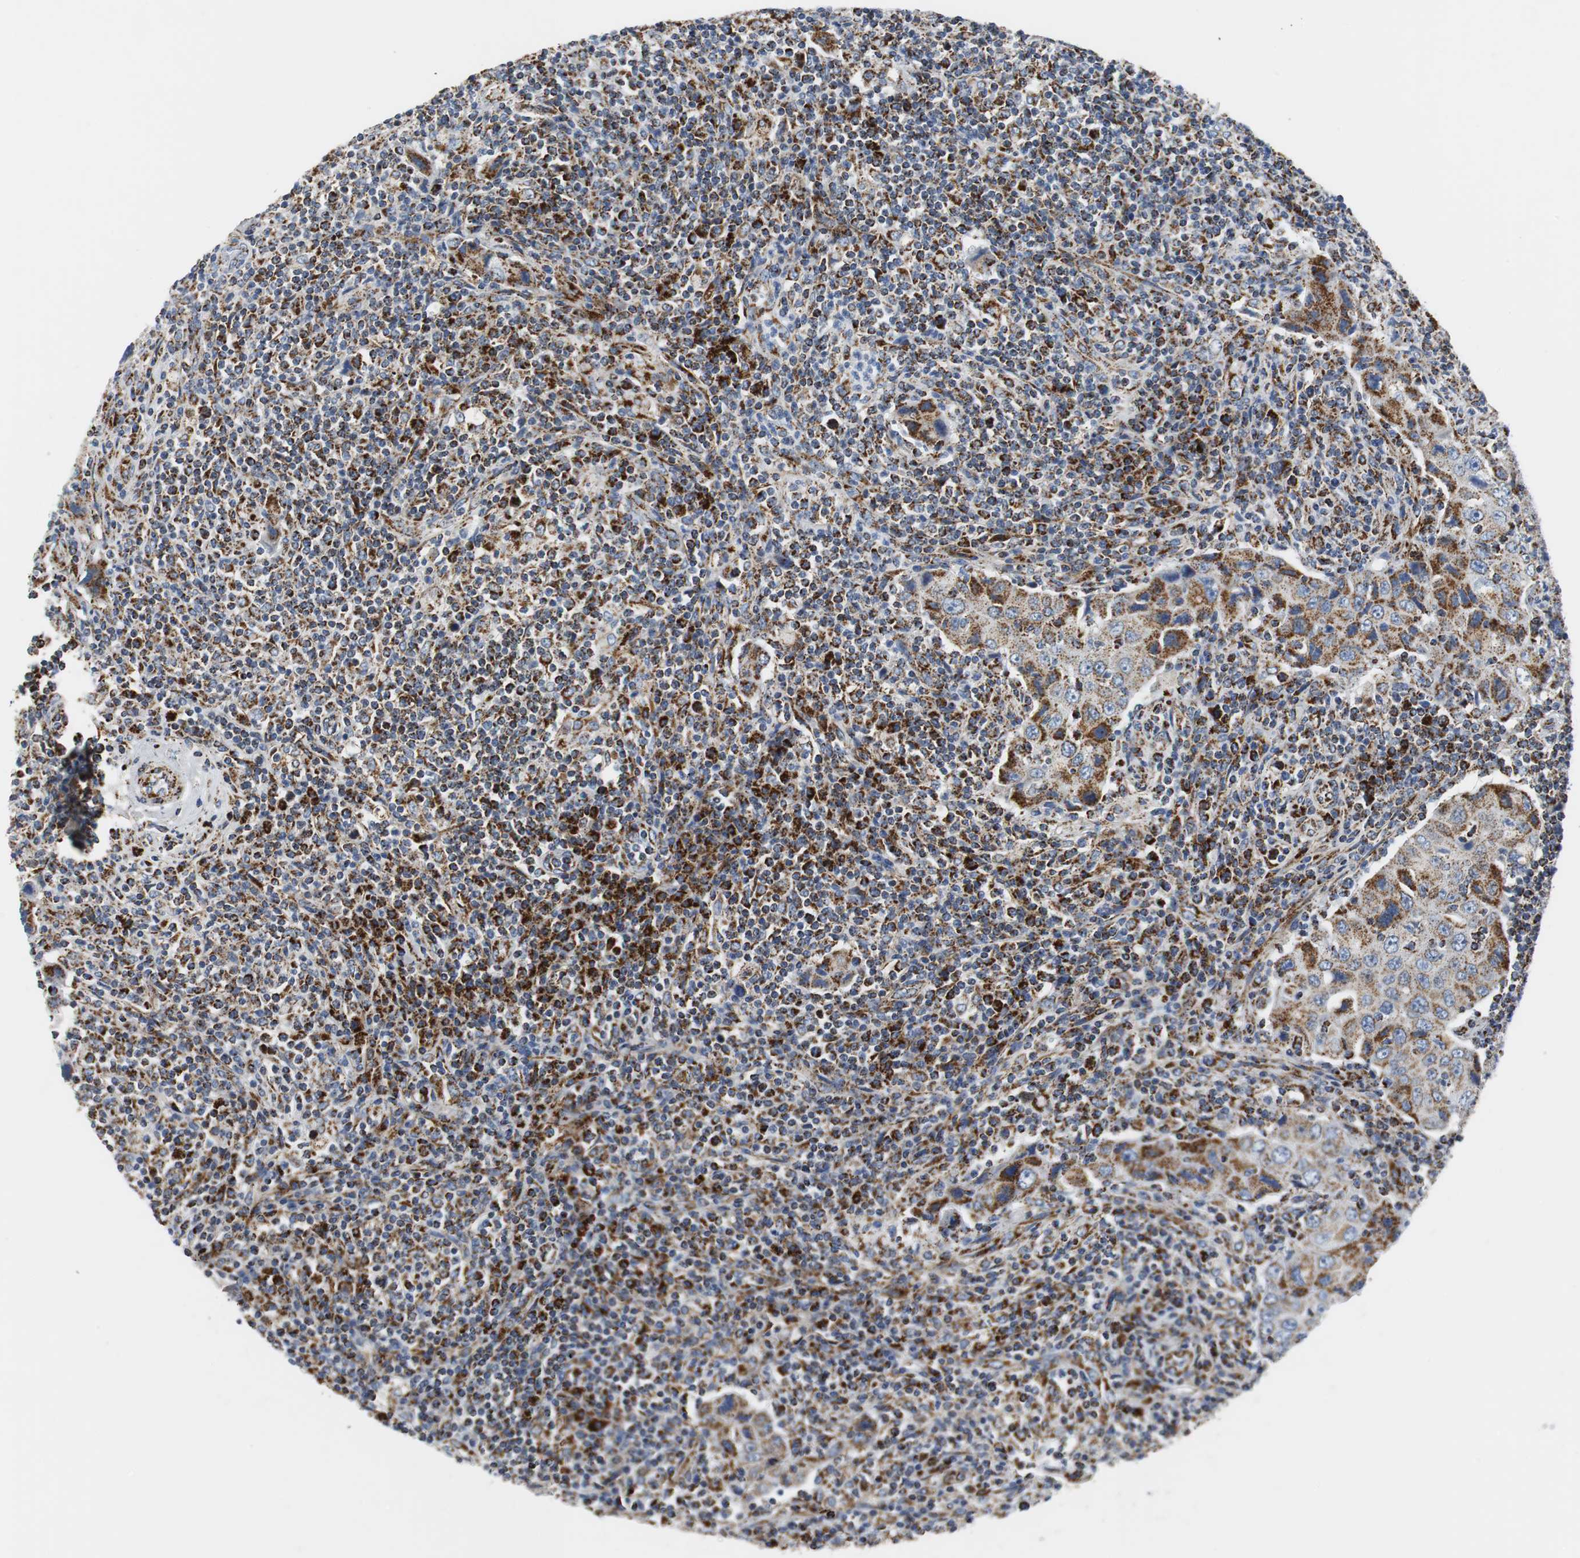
{"staining": {"intensity": "strong", "quantity": ">75%", "location": "cytoplasmic/membranous"}, "tissue": "lymph node", "cell_type": "Germinal center cells", "image_type": "normal", "snomed": [{"axis": "morphology", "description": "Normal tissue, NOS"}, {"axis": "morphology", "description": "Squamous cell carcinoma, metastatic, NOS"}, {"axis": "topography", "description": "Lymph node"}], "caption": "Germinal center cells display strong cytoplasmic/membranous staining in approximately >75% of cells in unremarkable lymph node.", "gene": "C1QTNF7", "patient": {"sex": "female", "age": 53}}